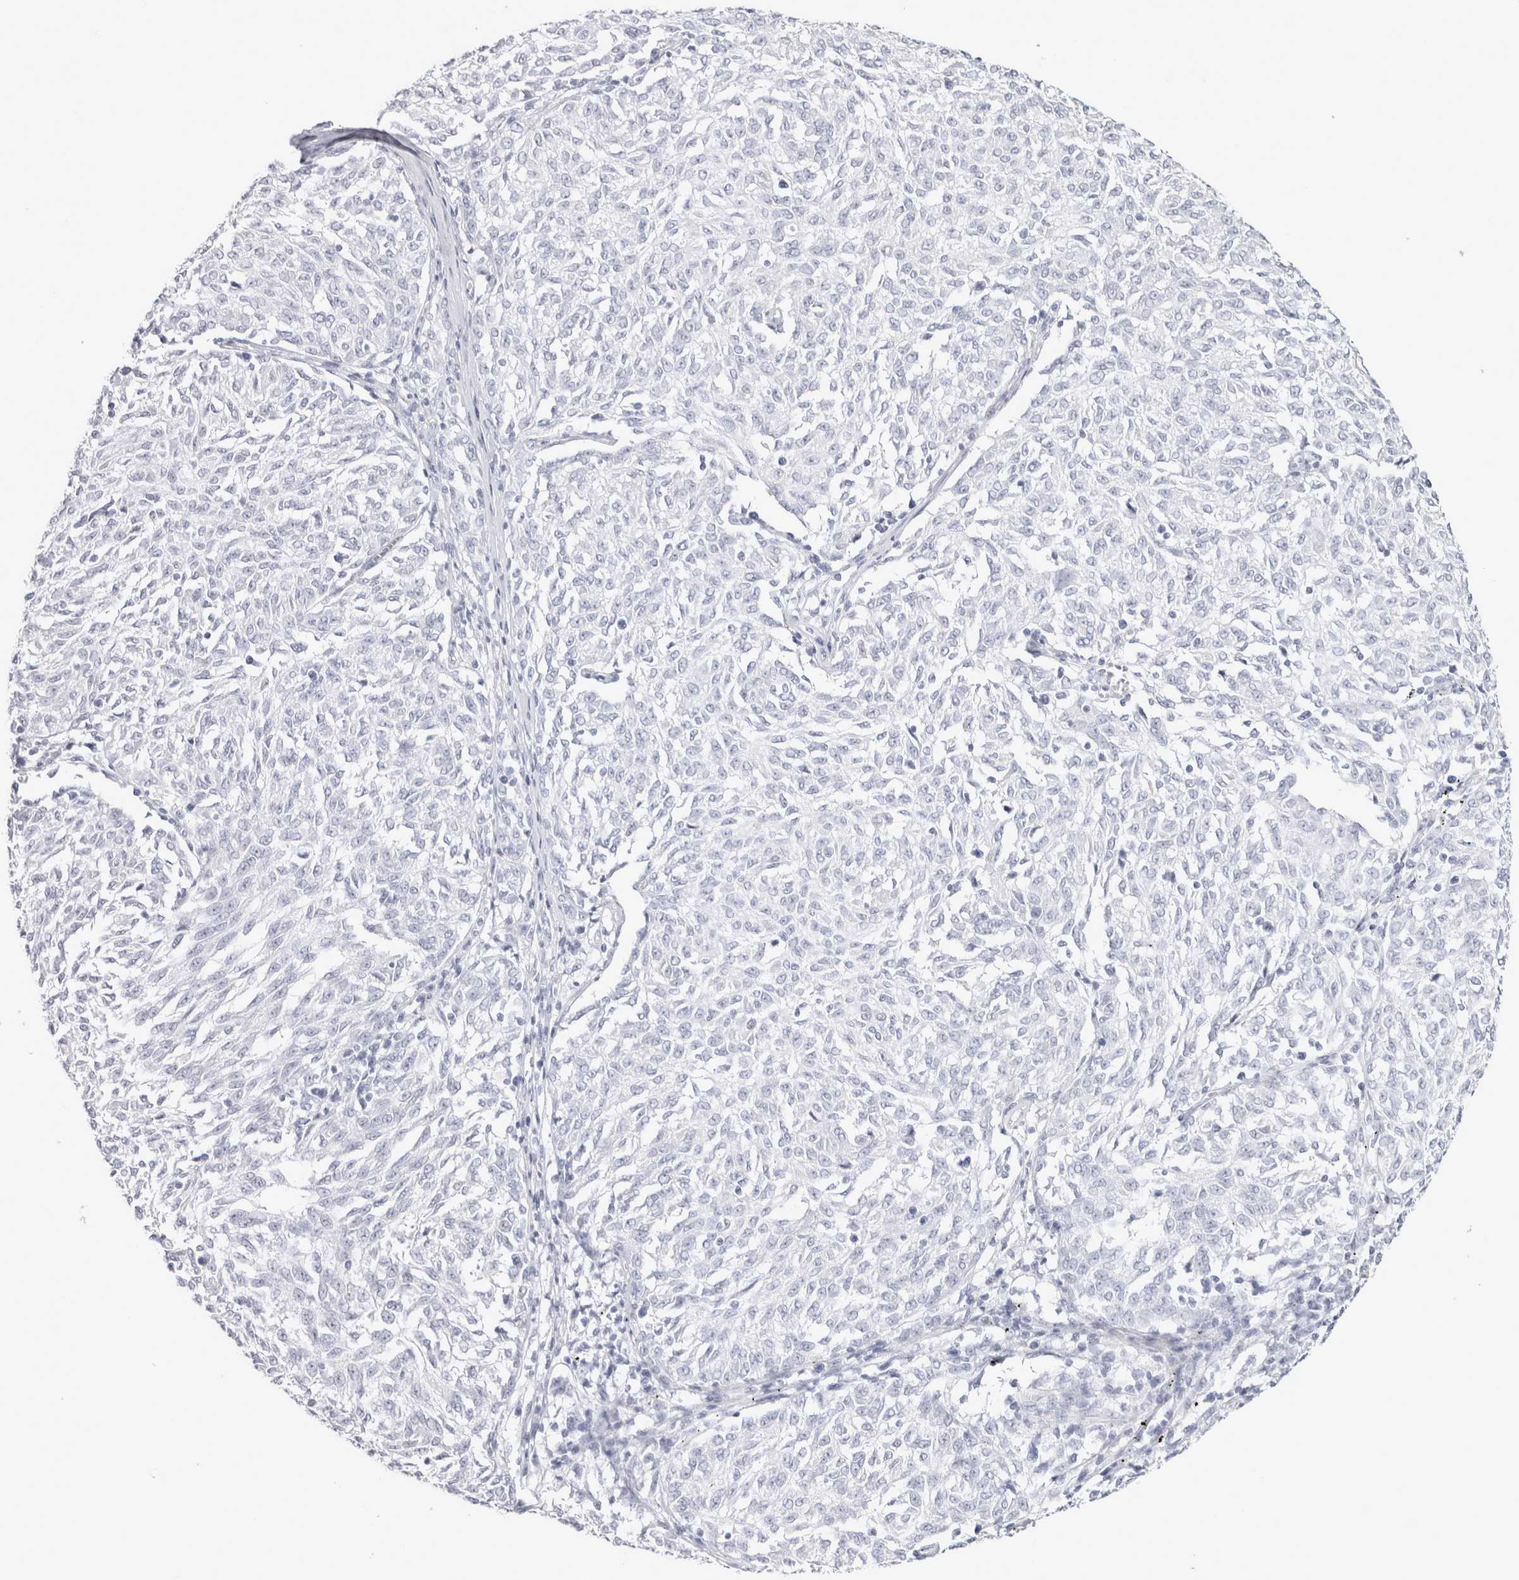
{"staining": {"intensity": "negative", "quantity": "none", "location": "none"}, "tissue": "melanoma", "cell_type": "Tumor cells", "image_type": "cancer", "snomed": [{"axis": "morphology", "description": "Malignant melanoma, NOS"}, {"axis": "topography", "description": "Skin"}], "caption": "High power microscopy image of an IHC photomicrograph of melanoma, revealing no significant staining in tumor cells.", "gene": "GARIN1A", "patient": {"sex": "female", "age": 72}}